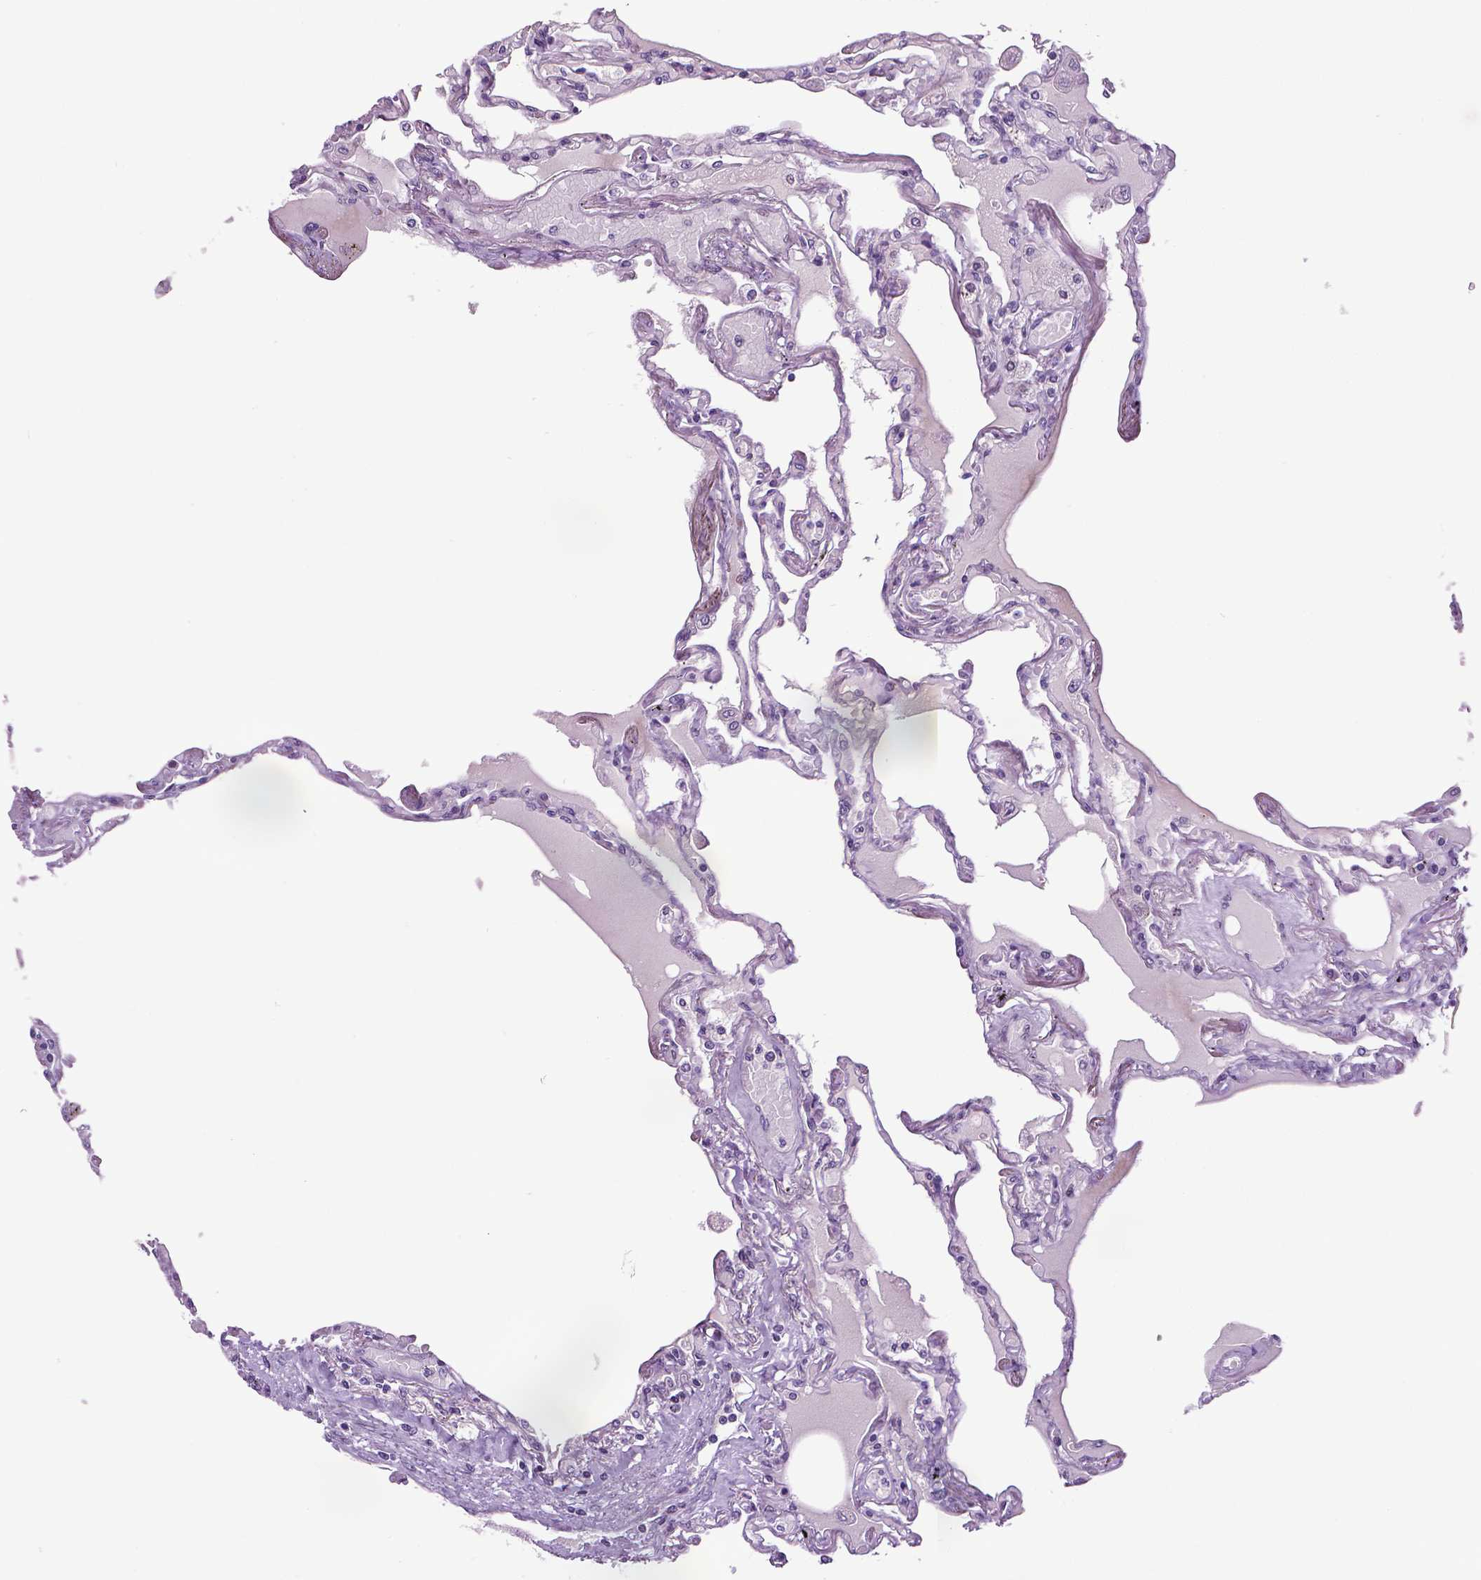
{"staining": {"intensity": "moderate", "quantity": "25%-75%", "location": "nuclear"}, "tissue": "lung", "cell_type": "Alveolar cells", "image_type": "normal", "snomed": [{"axis": "morphology", "description": "Normal tissue, NOS"}, {"axis": "morphology", "description": "Adenocarcinoma, NOS"}, {"axis": "topography", "description": "Cartilage tissue"}, {"axis": "topography", "description": "Lung"}], "caption": "This image reveals immunohistochemistry staining of benign human lung, with medium moderate nuclear positivity in about 25%-75% of alveolar cells.", "gene": "PTGER3", "patient": {"sex": "female", "age": 67}}